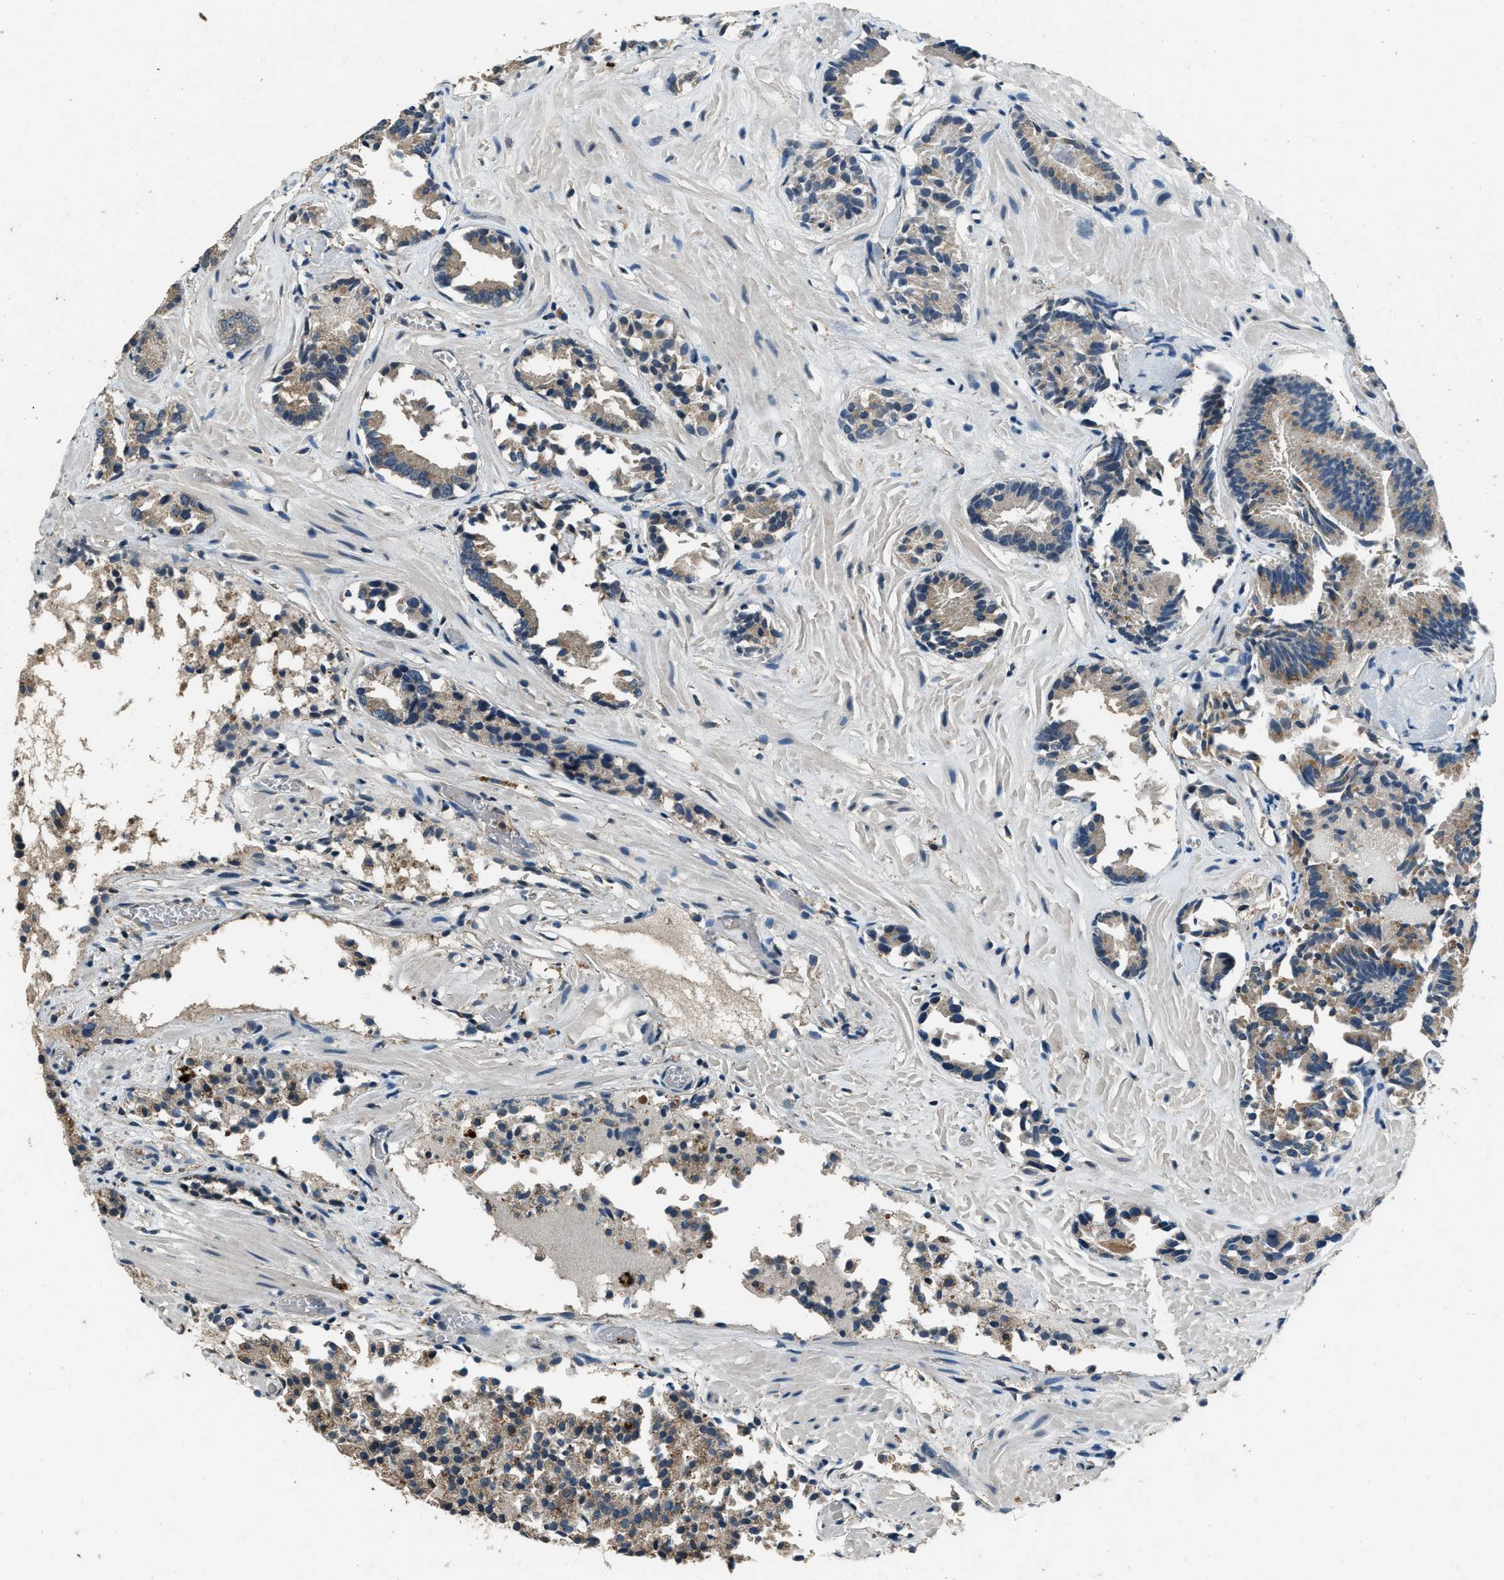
{"staining": {"intensity": "moderate", "quantity": ">75%", "location": "cytoplasmic/membranous"}, "tissue": "prostate cancer", "cell_type": "Tumor cells", "image_type": "cancer", "snomed": [{"axis": "morphology", "description": "Adenocarcinoma, Low grade"}, {"axis": "topography", "description": "Prostate"}], "caption": "This image reveals low-grade adenocarcinoma (prostate) stained with IHC to label a protein in brown. The cytoplasmic/membranous of tumor cells show moderate positivity for the protein. Nuclei are counter-stained blue.", "gene": "NUDCD3", "patient": {"sex": "male", "age": 51}}